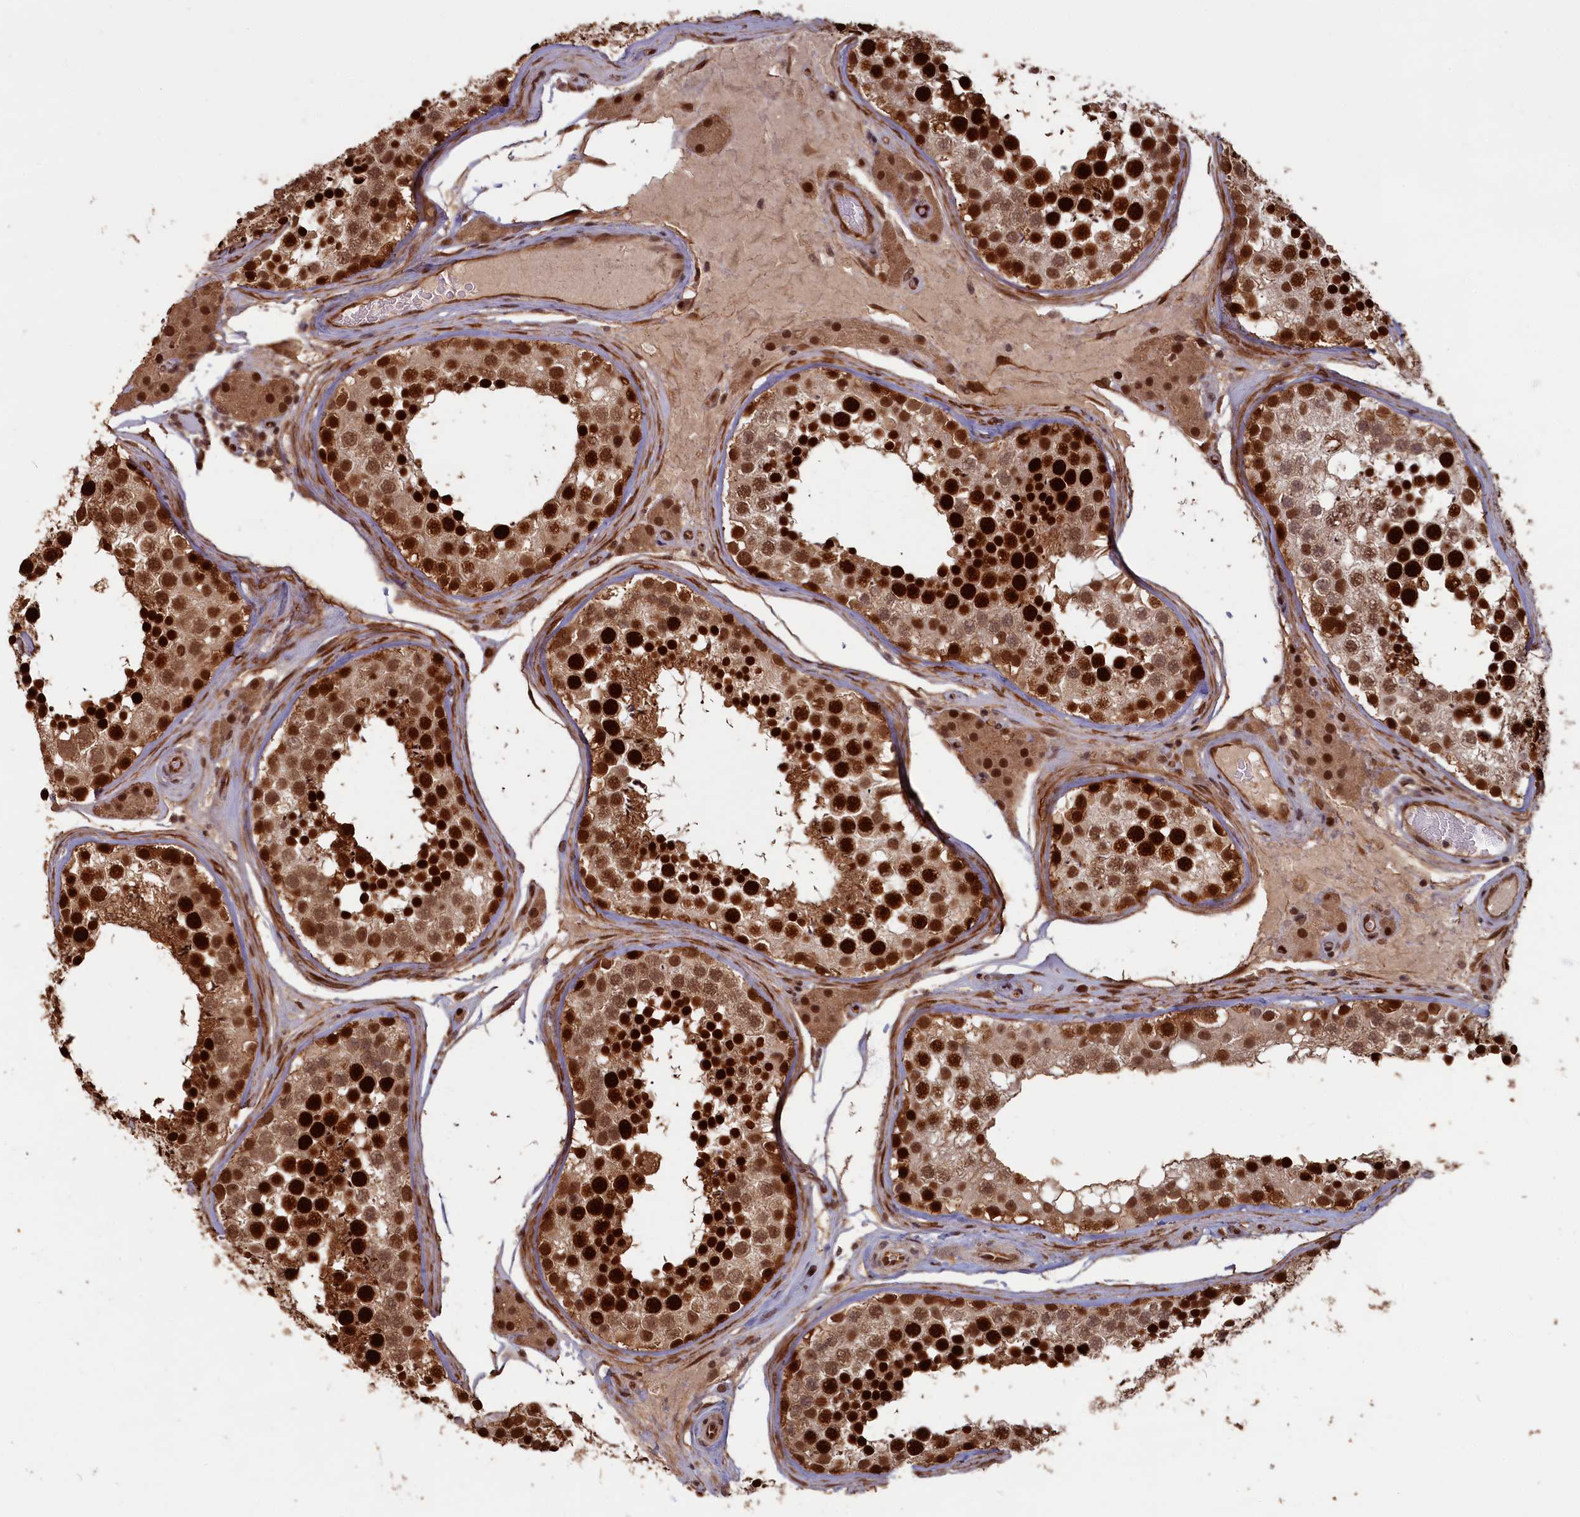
{"staining": {"intensity": "strong", "quantity": ">75%", "location": "cytoplasmic/membranous,nuclear"}, "tissue": "testis", "cell_type": "Cells in seminiferous ducts", "image_type": "normal", "snomed": [{"axis": "morphology", "description": "Normal tissue, NOS"}, {"axis": "topography", "description": "Testis"}], "caption": "A high amount of strong cytoplasmic/membranous,nuclear positivity is seen in about >75% of cells in seminiferous ducts in unremarkable testis.", "gene": "HIF3A", "patient": {"sex": "male", "age": 46}}